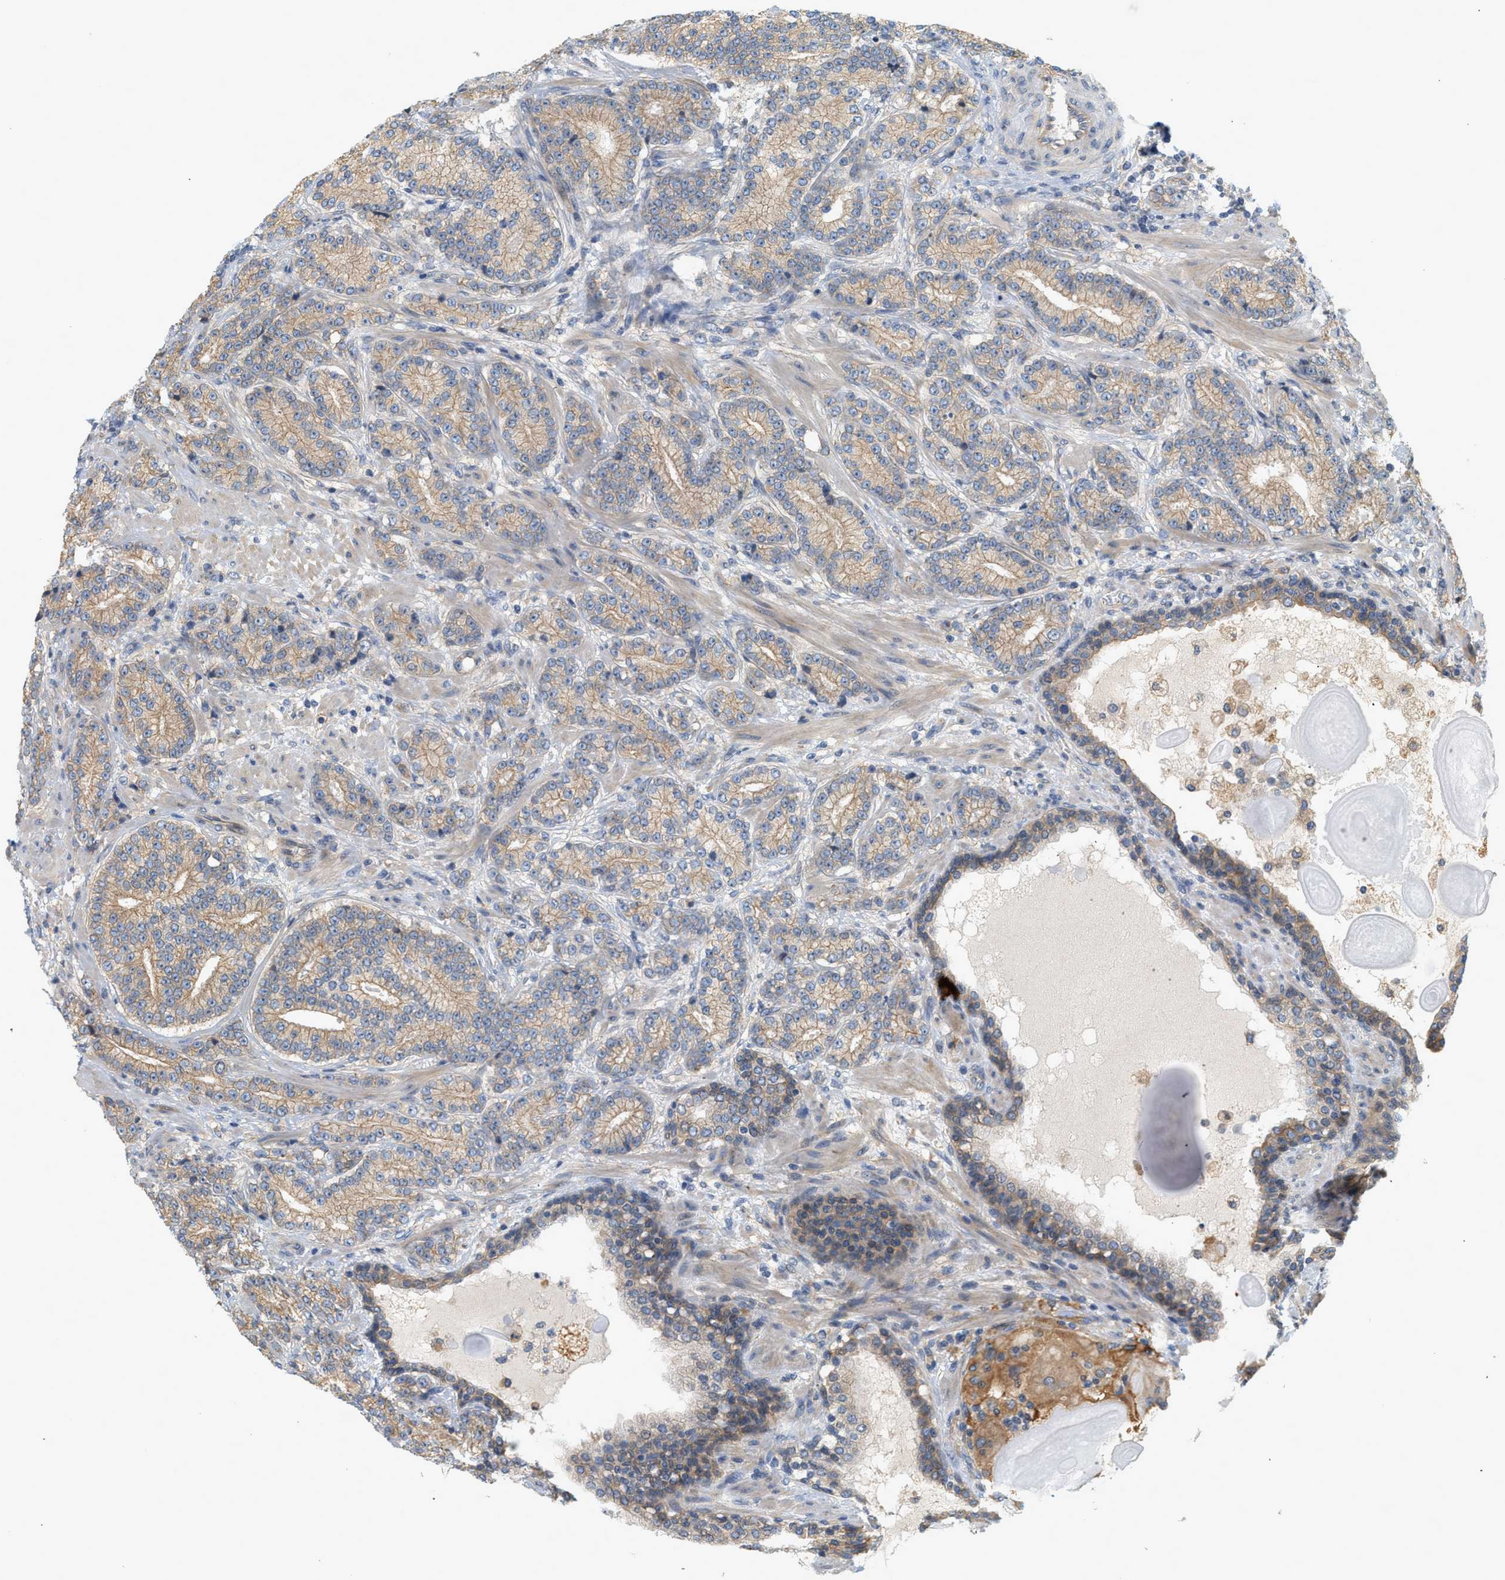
{"staining": {"intensity": "moderate", "quantity": ">75%", "location": "cytoplasmic/membranous"}, "tissue": "prostate cancer", "cell_type": "Tumor cells", "image_type": "cancer", "snomed": [{"axis": "morphology", "description": "Adenocarcinoma, High grade"}, {"axis": "topography", "description": "Prostate"}], "caption": "An IHC photomicrograph of tumor tissue is shown. Protein staining in brown labels moderate cytoplasmic/membranous positivity in prostate adenocarcinoma (high-grade) within tumor cells.", "gene": "CTXN1", "patient": {"sex": "male", "age": 61}}